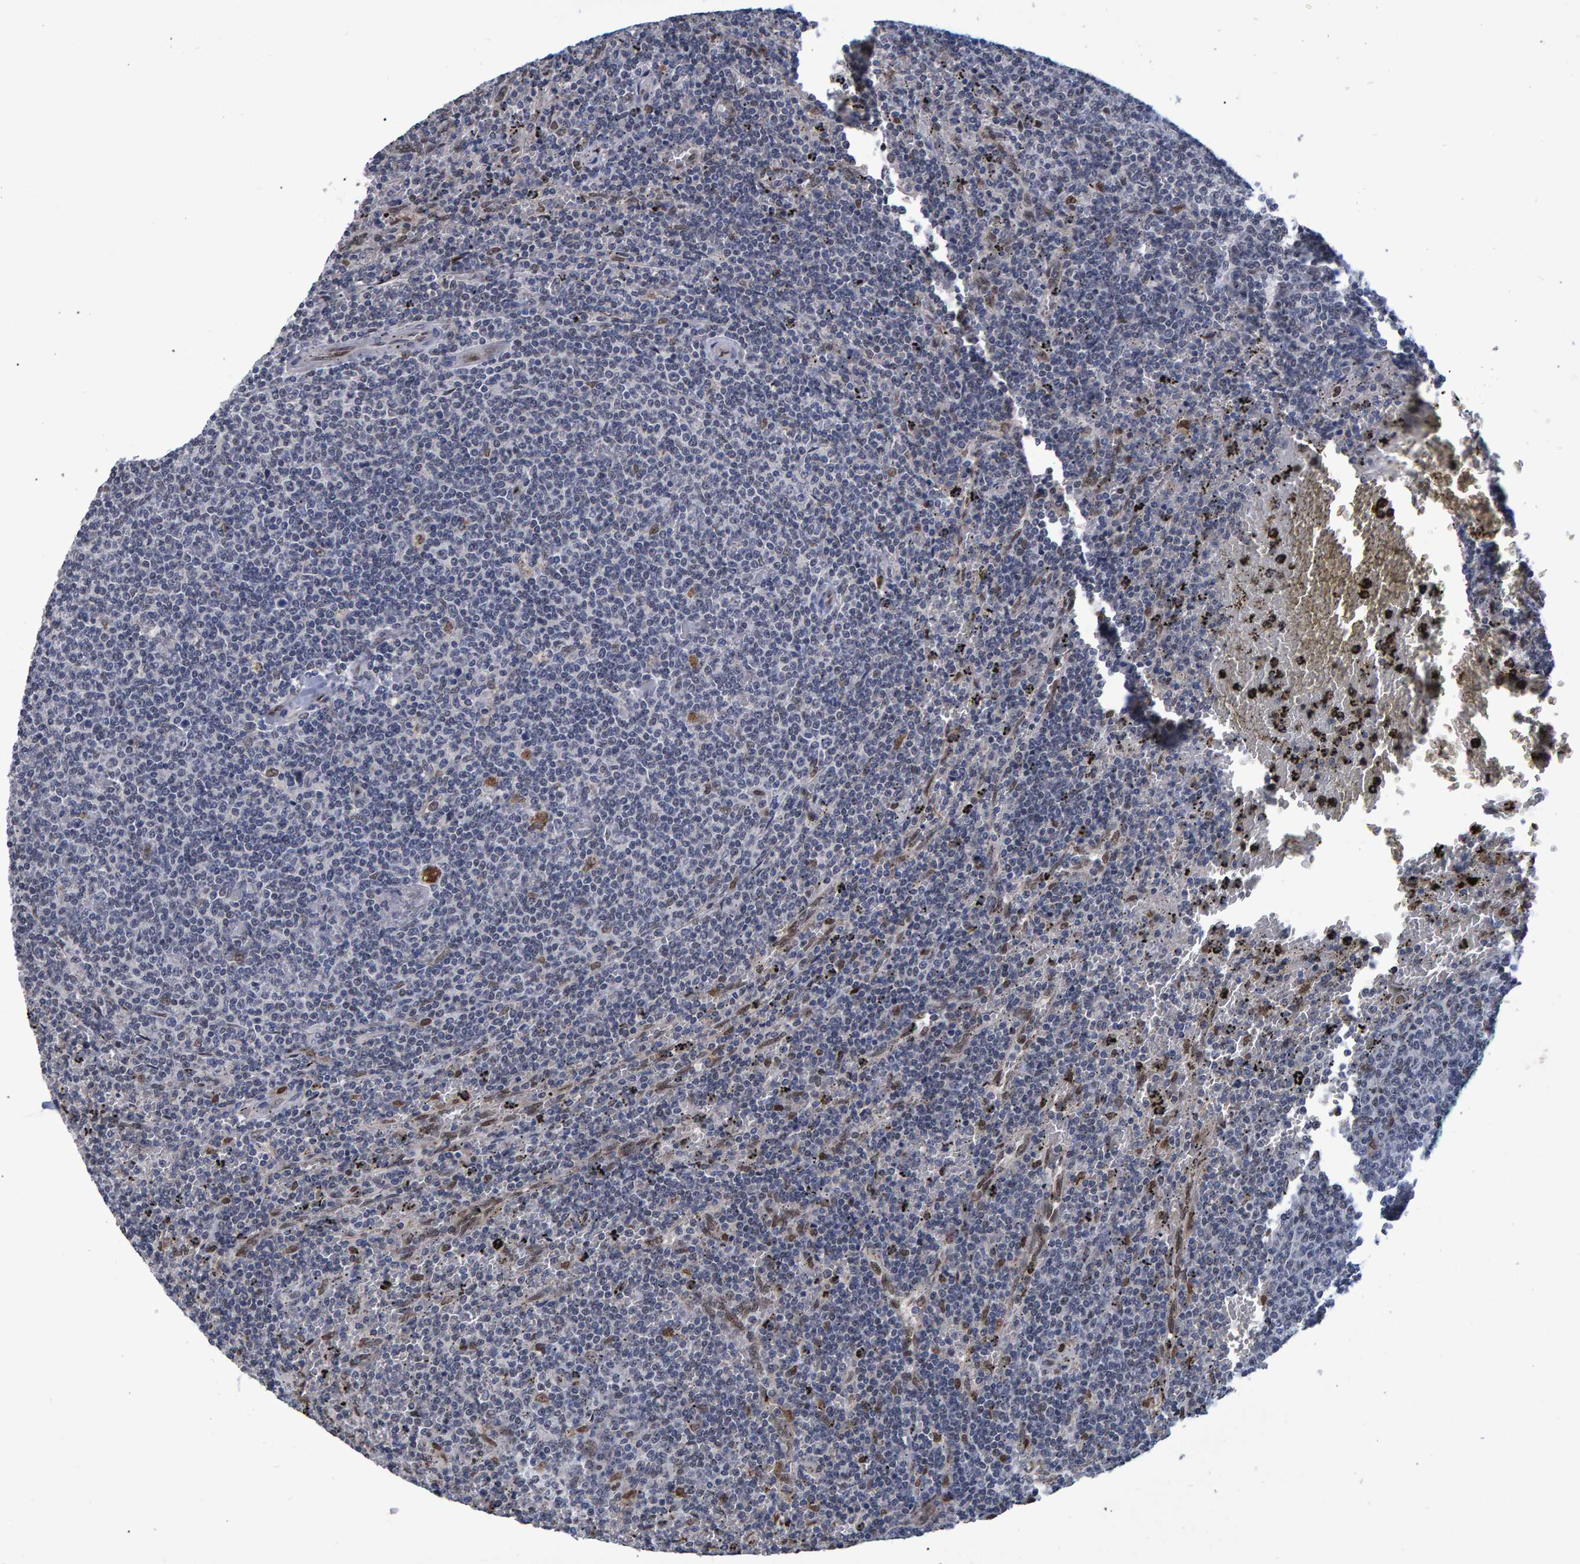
{"staining": {"intensity": "negative", "quantity": "none", "location": "none"}, "tissue": "lymphoma", "cell_type": "Tumor cells", "image_type": "cancer", "snomed": [{"axis": "morphology", "description": "Malignant lymphoma, non-Hodgkin's type, Low grade"}, {"axis": "topography", "description": "Spleen"}], "caption": "The immunohistochemistry photomicrograph has no significant expression in tumor cells of lymphoma tissue. (Brightfield microscopy of DAB IHC at high magnification).", "gene": "QKI", "patient": {"sex": "female", "age": 50}}